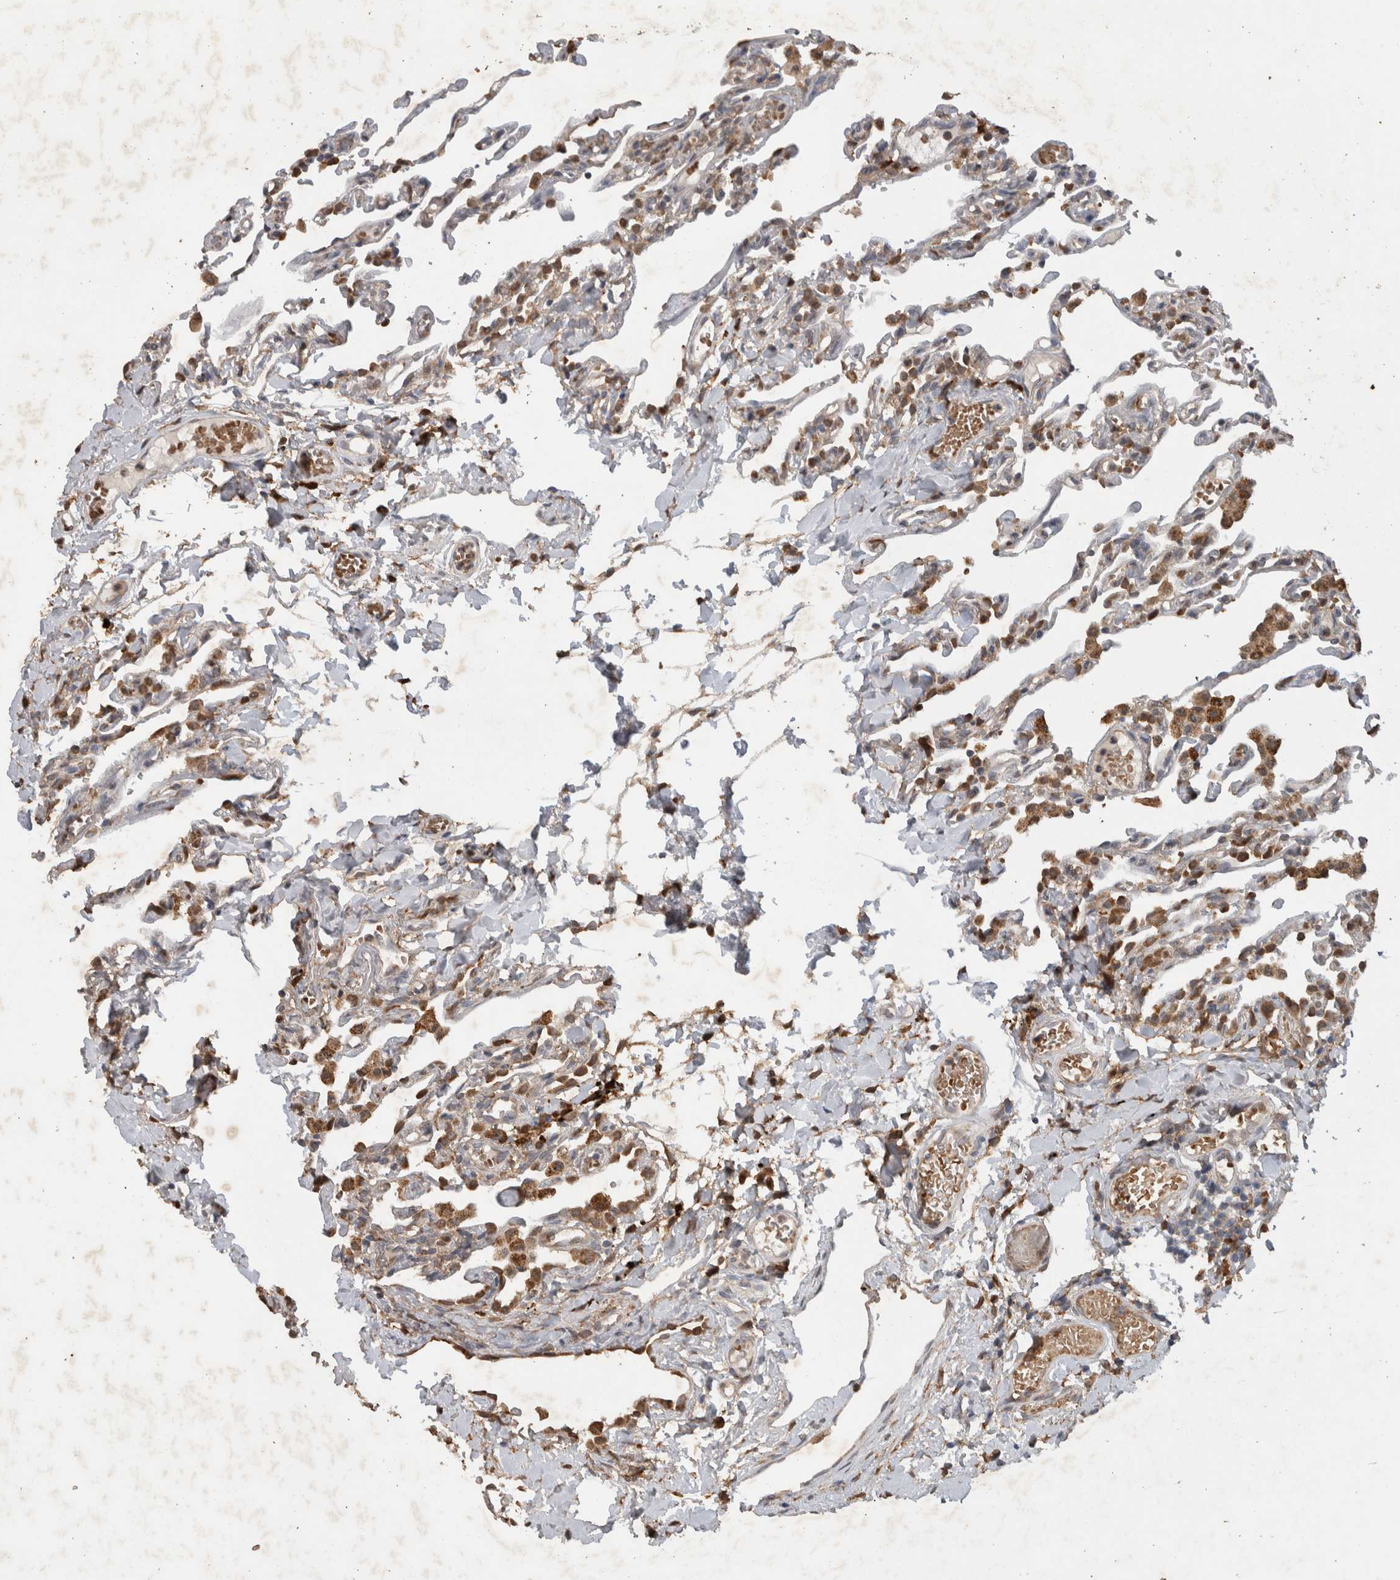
{"staining": {"intensity": "strong", "quantity": "25%-75%", "location": "cytoplasmic/membranous,nuclear"}, "tissue": "lung", "cell_type": "Alveolar cells", "image_type": "normal", "snomed": [{"axis": "morphology", "description": "Normal tissue, NOS"}, {"axis": "topography", "description": "Lung"}], "caption": "The photomicrograph reveals a brown stain indicating the presence of a protein in the cytoplasmic/membranous,nuclear of alveolar cells in lung.", "gene": "ADGRL3", "patient": {"sex": "male", "age": 21}}